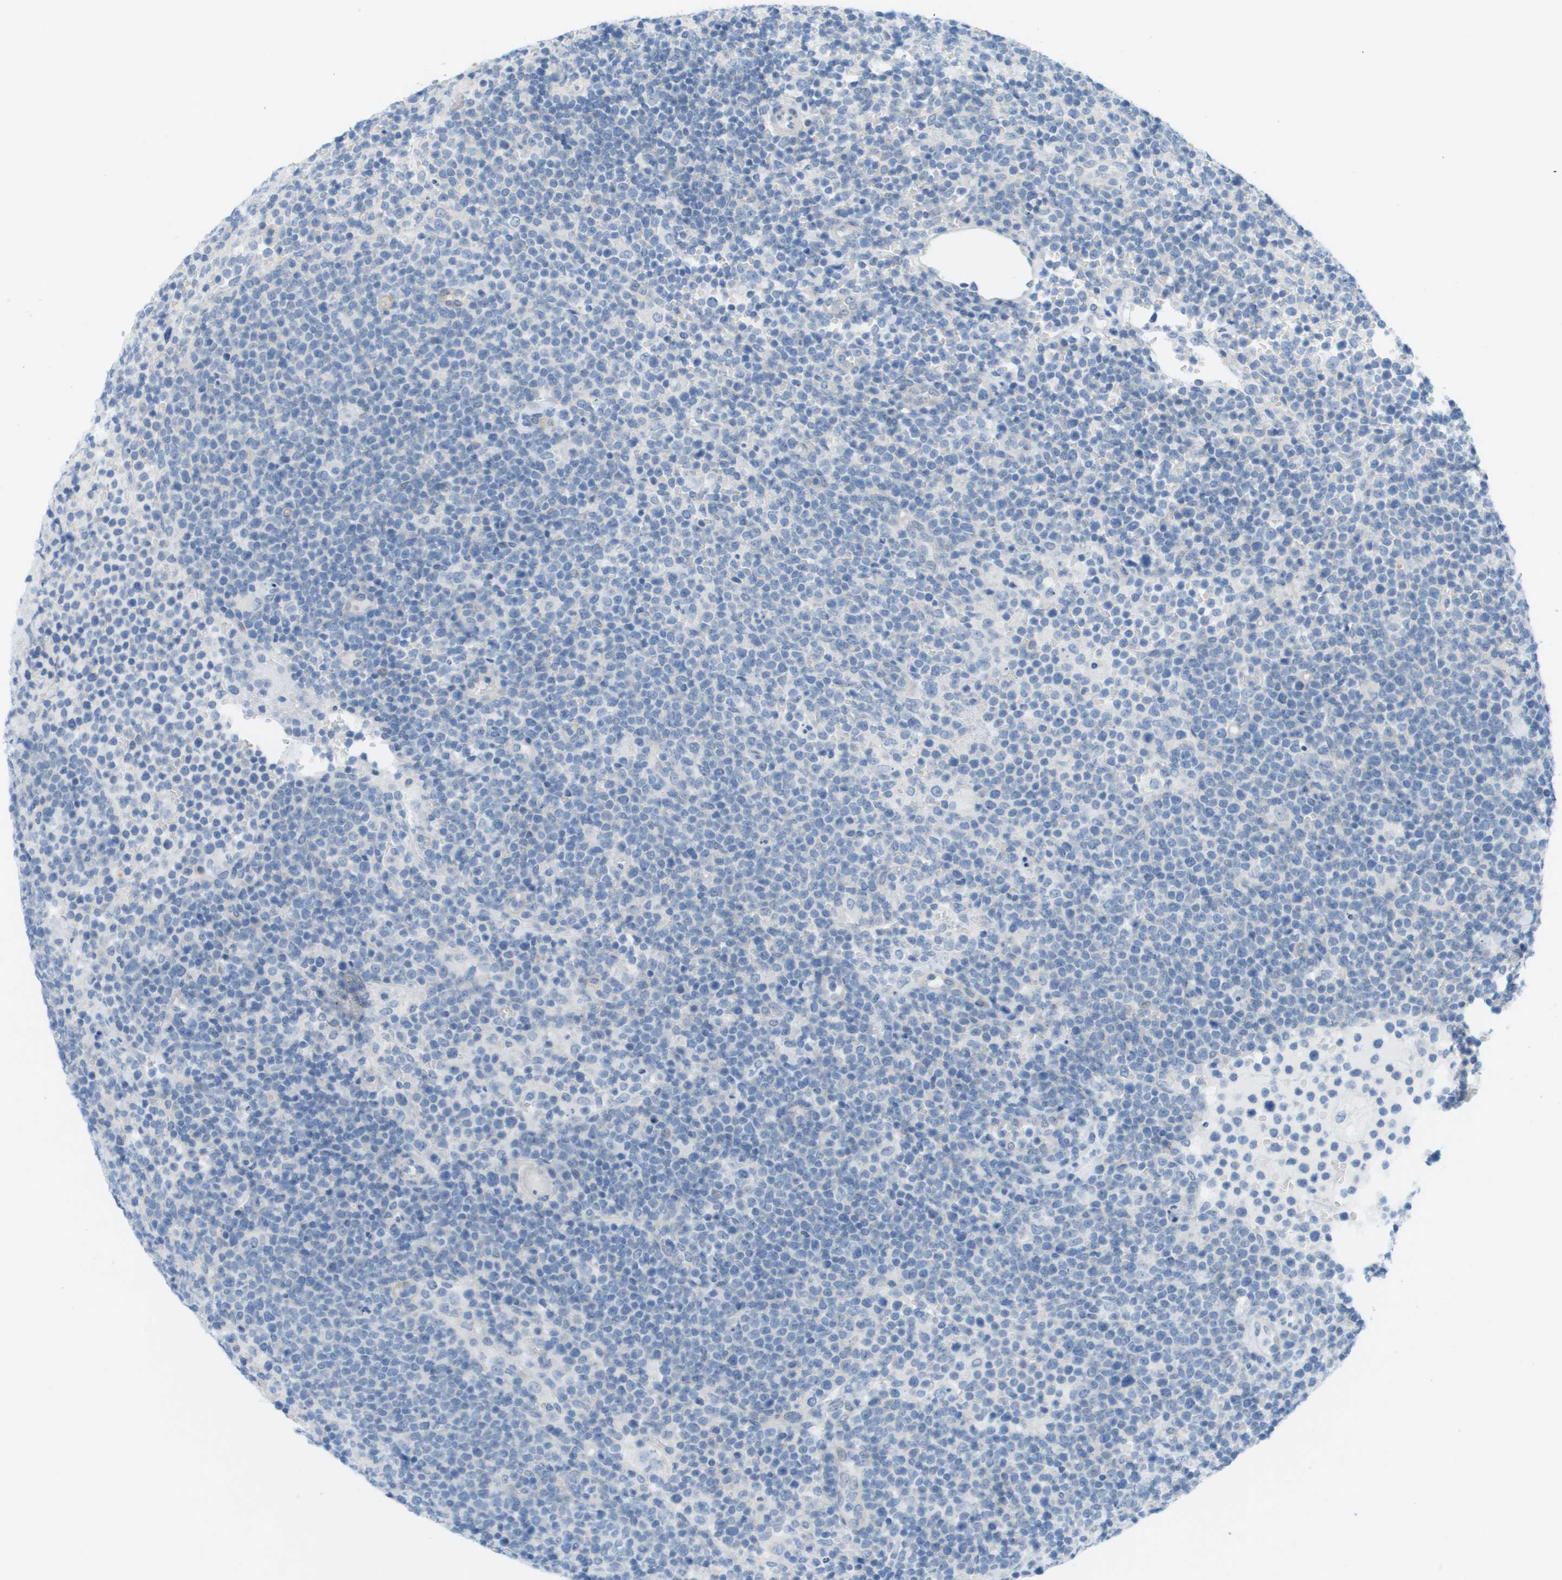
{"staining": {"intensity": "negative", "quantity": "none", "location": "none"}, "tissue": "lymphoma", "cell_type": "Tumor cells", "image_type": "cancer", "snomed": [{"axis": "morphology", "description": "Malignant lymphoma, non-Hodgkin's type, High grade"}, {"axis": "topography", "description": "Lymph node"}], "caption": "Lymphoma was stained to show a protein in brown. There is no significant expression in tumor cells.", "gene": "CUL9", "patient": {"sex": "male", "age": 61}}